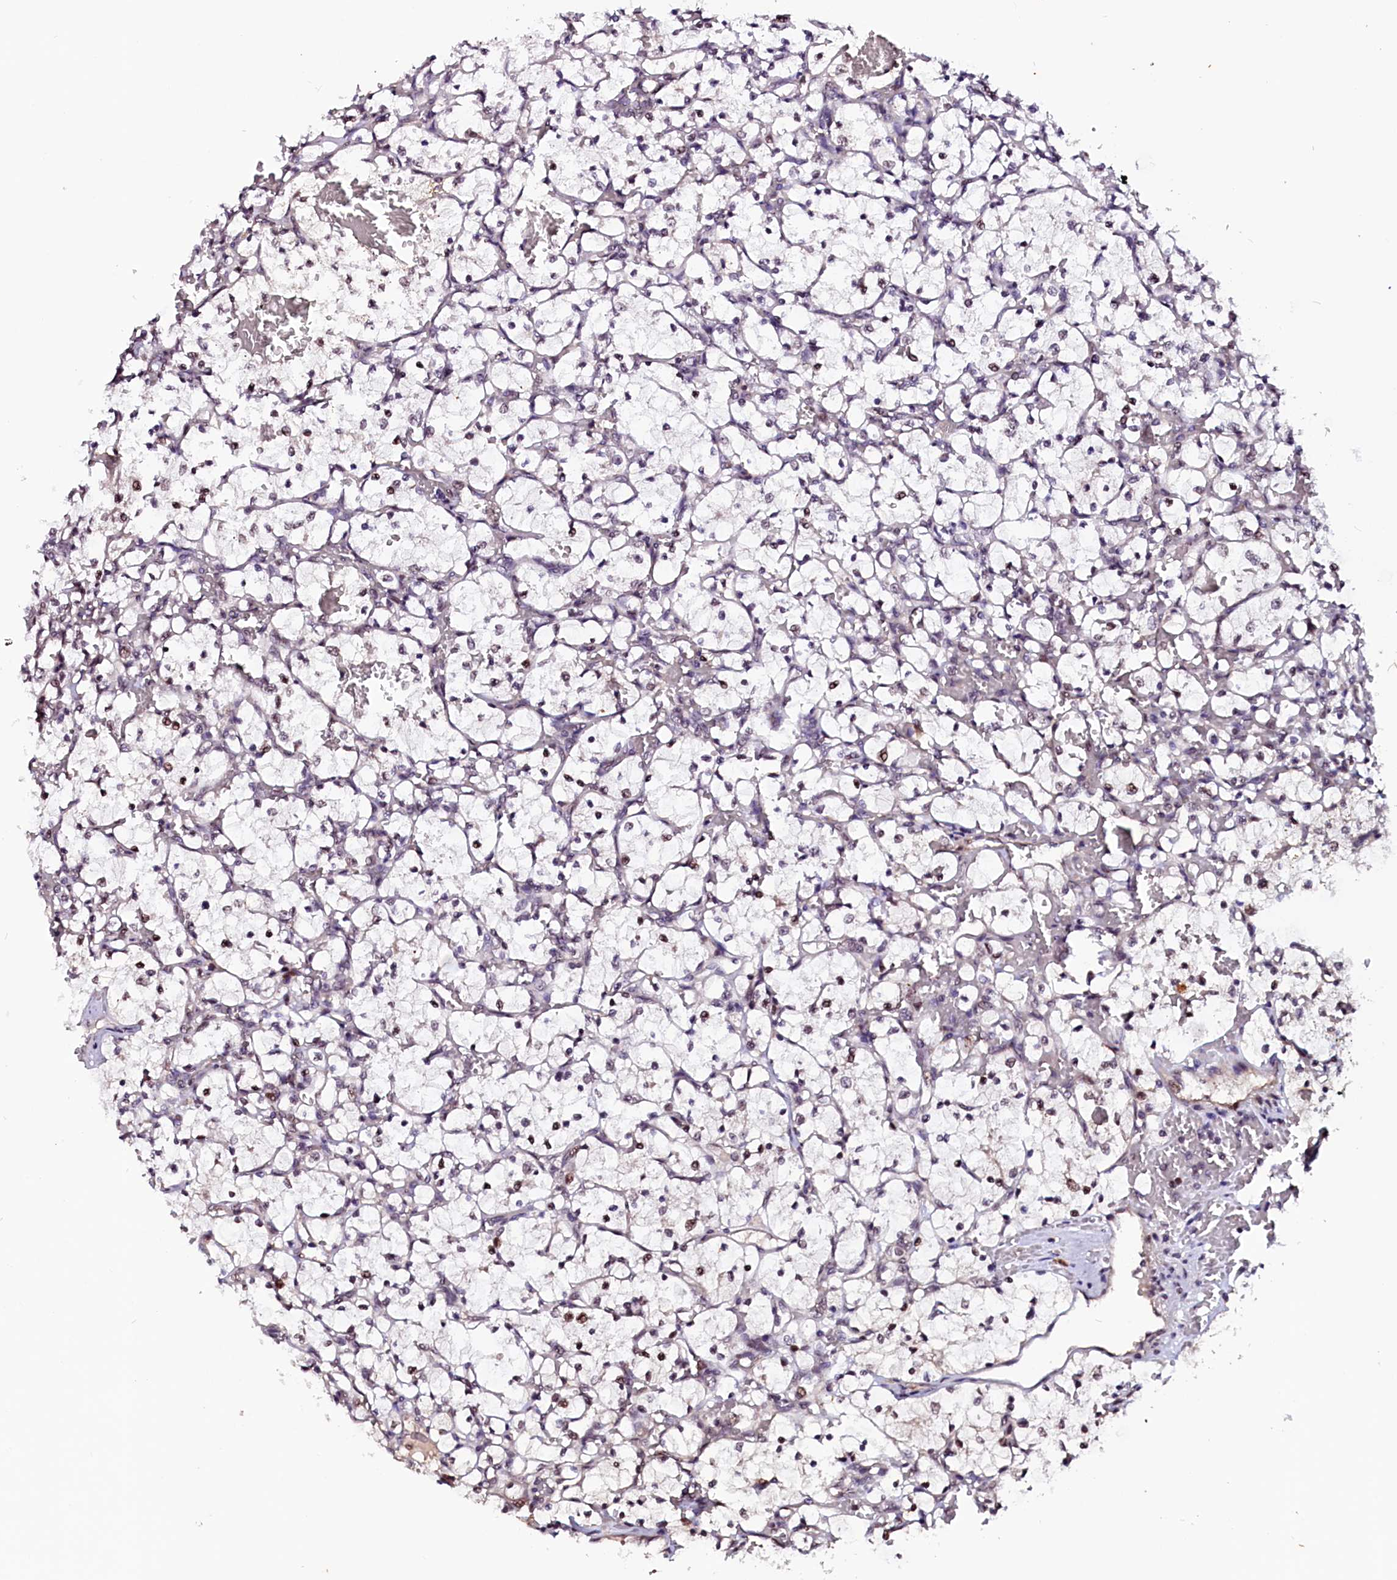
{"staining": {"intensity": "weak", "quantity": "25%-75%", "location": "nuclear"}, "tissue": "renal cancer", "cell_type": "Tumor cells", "image_type": "cancer", "snomed": [{"axis": "morphology", "description": "Adenocarcinoma, NOS"}, {"axis": "topography", "description": "Kidney"}], "caption": "Human adenocarcinoma (renal) stained with a brown dye displays weak nuclear positive positivity in approximately 25%-75% of tumor cells.", "gene": "RNMT", "patient": {"sex": "female", "age": 69}}